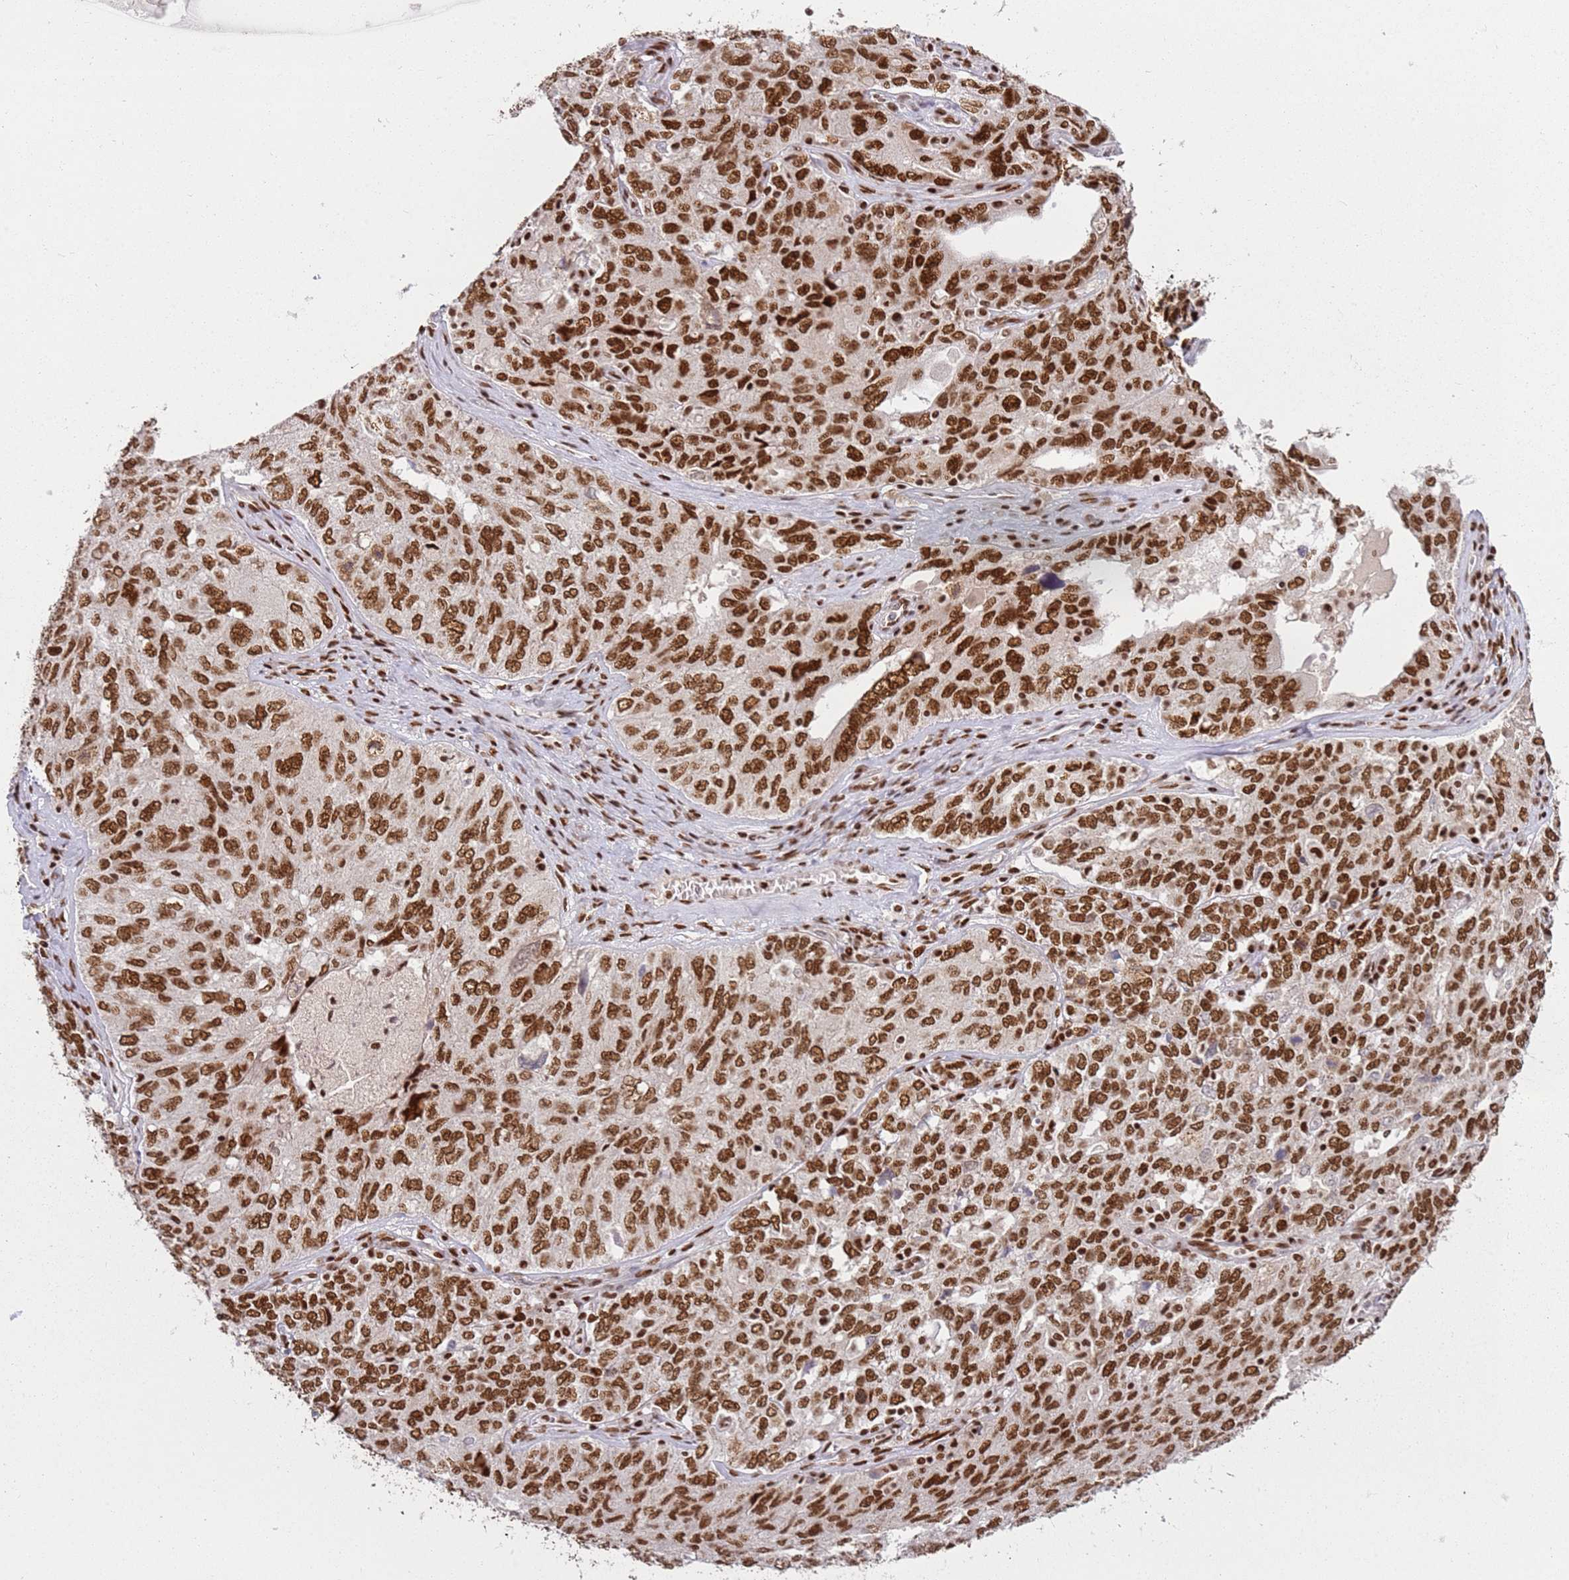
{"staining": {"intensity": "strong", "quantity": ">75%", "location": "nuclear"}, "tissue": "ovarian cancer", "cell_type": "Tumor cells", "image_type": "cancer", "snomed": [{"axis": "morphology", "description": "Carcinoma, endometroid"}, {"axis": "topography", "description": "Ovary"}], "caption": "Immunohistochemical staining of human endometroid carcinoma (ovarian) exhibits strong nuclear protein staining in about >75% of tumor cells.", "gene": "TENT4A", "patient": {"sex": "female", "age": 62}}